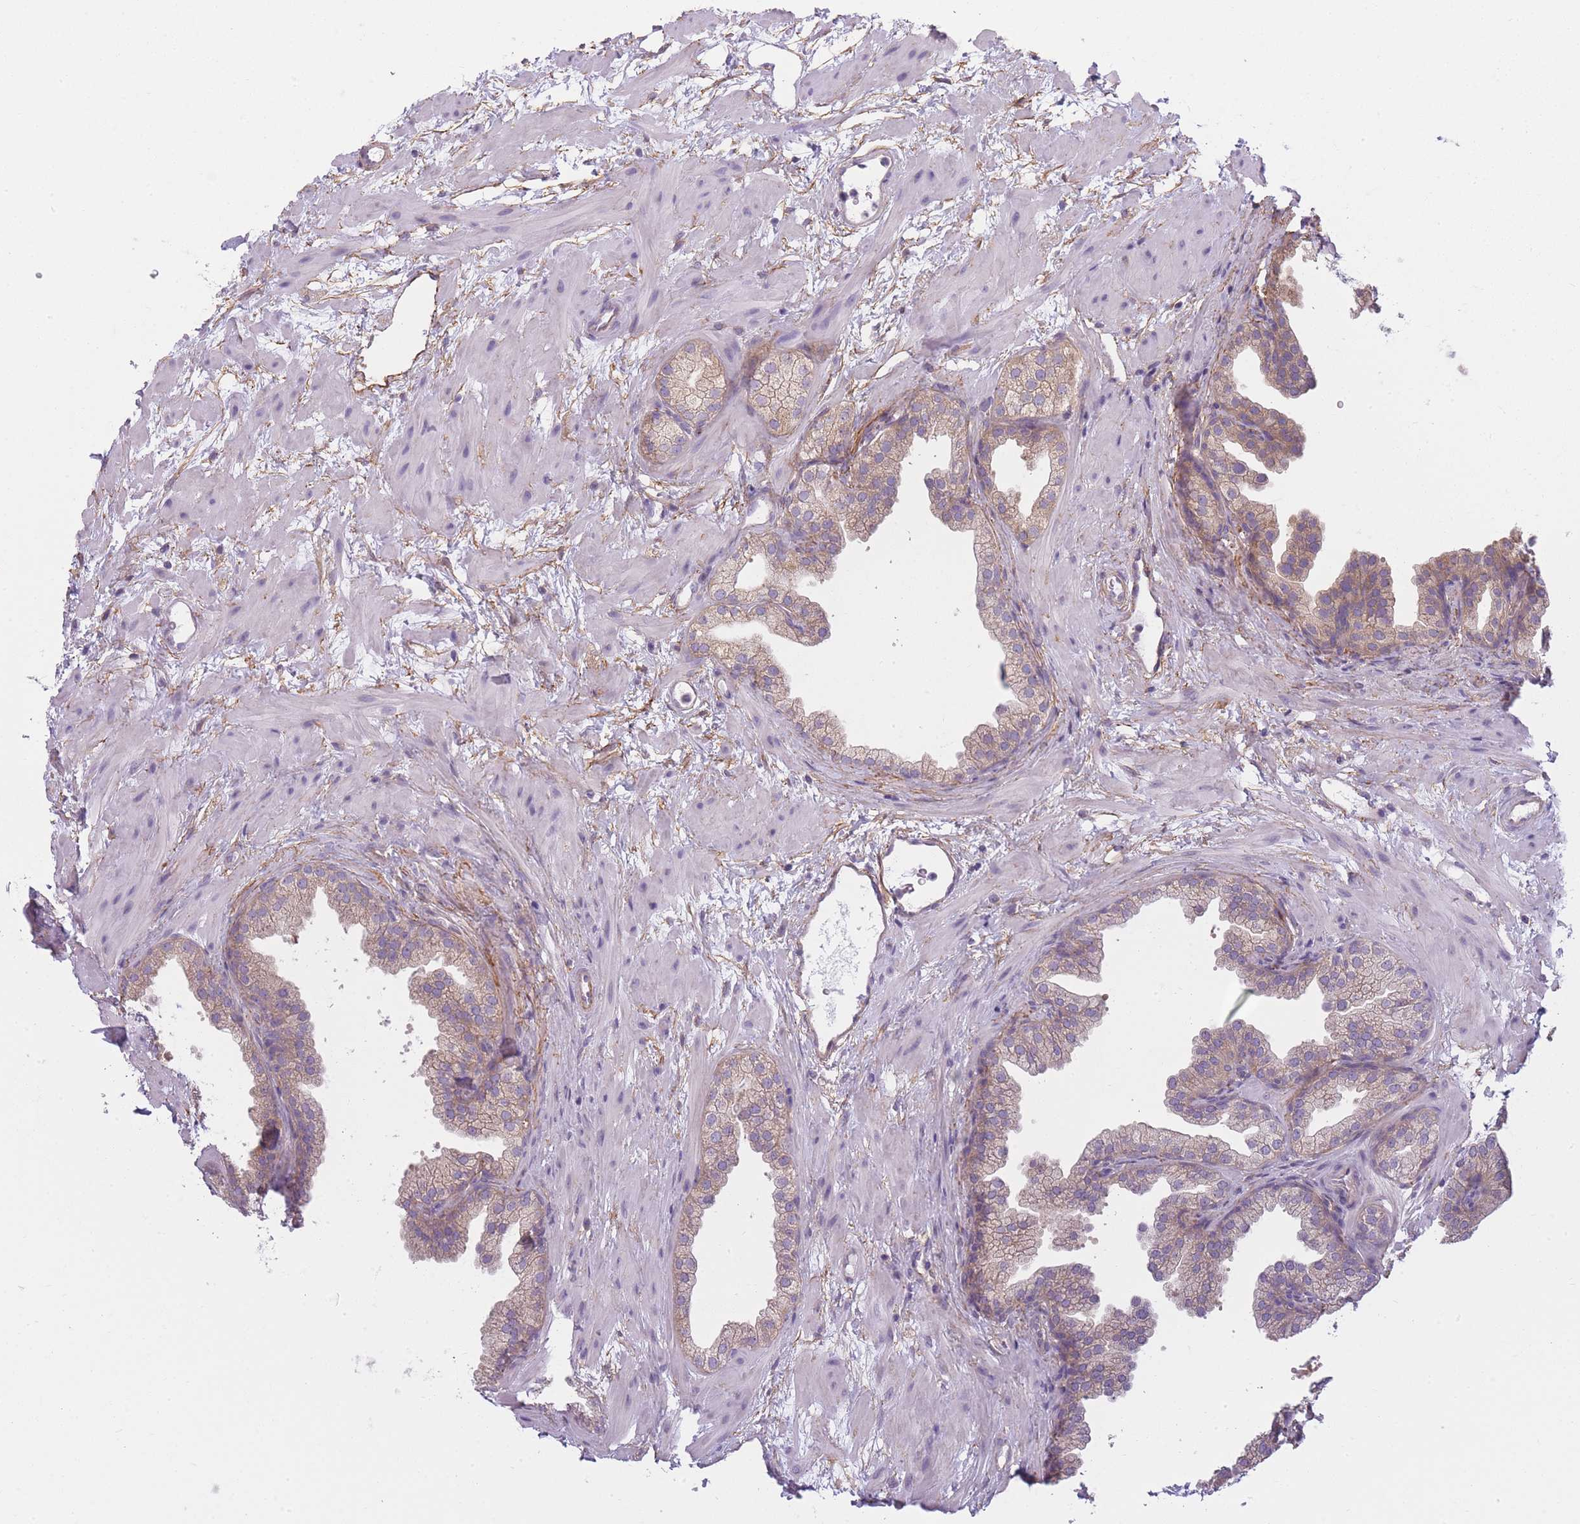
{"staining": {"intensity": "weak", "quantity": "25%-75%", "location": "cytoplasmic/membranous"}, "tissue": "prostate", "cell_type": "Glandular cells", "image_type": "normal", "snomed": [{"axis": "morphology", "description": "Normal tissue, NOS"}, {"axis": "topography", "description": "Prostate"}], "caption": "Protein staining reveals weak cytoplasmic/membranous positivity in approximately 25%-75% of glandular cells in normal prostate.", "gene": "AP3M1", "patient": {"sex": "male", "age": 37}}